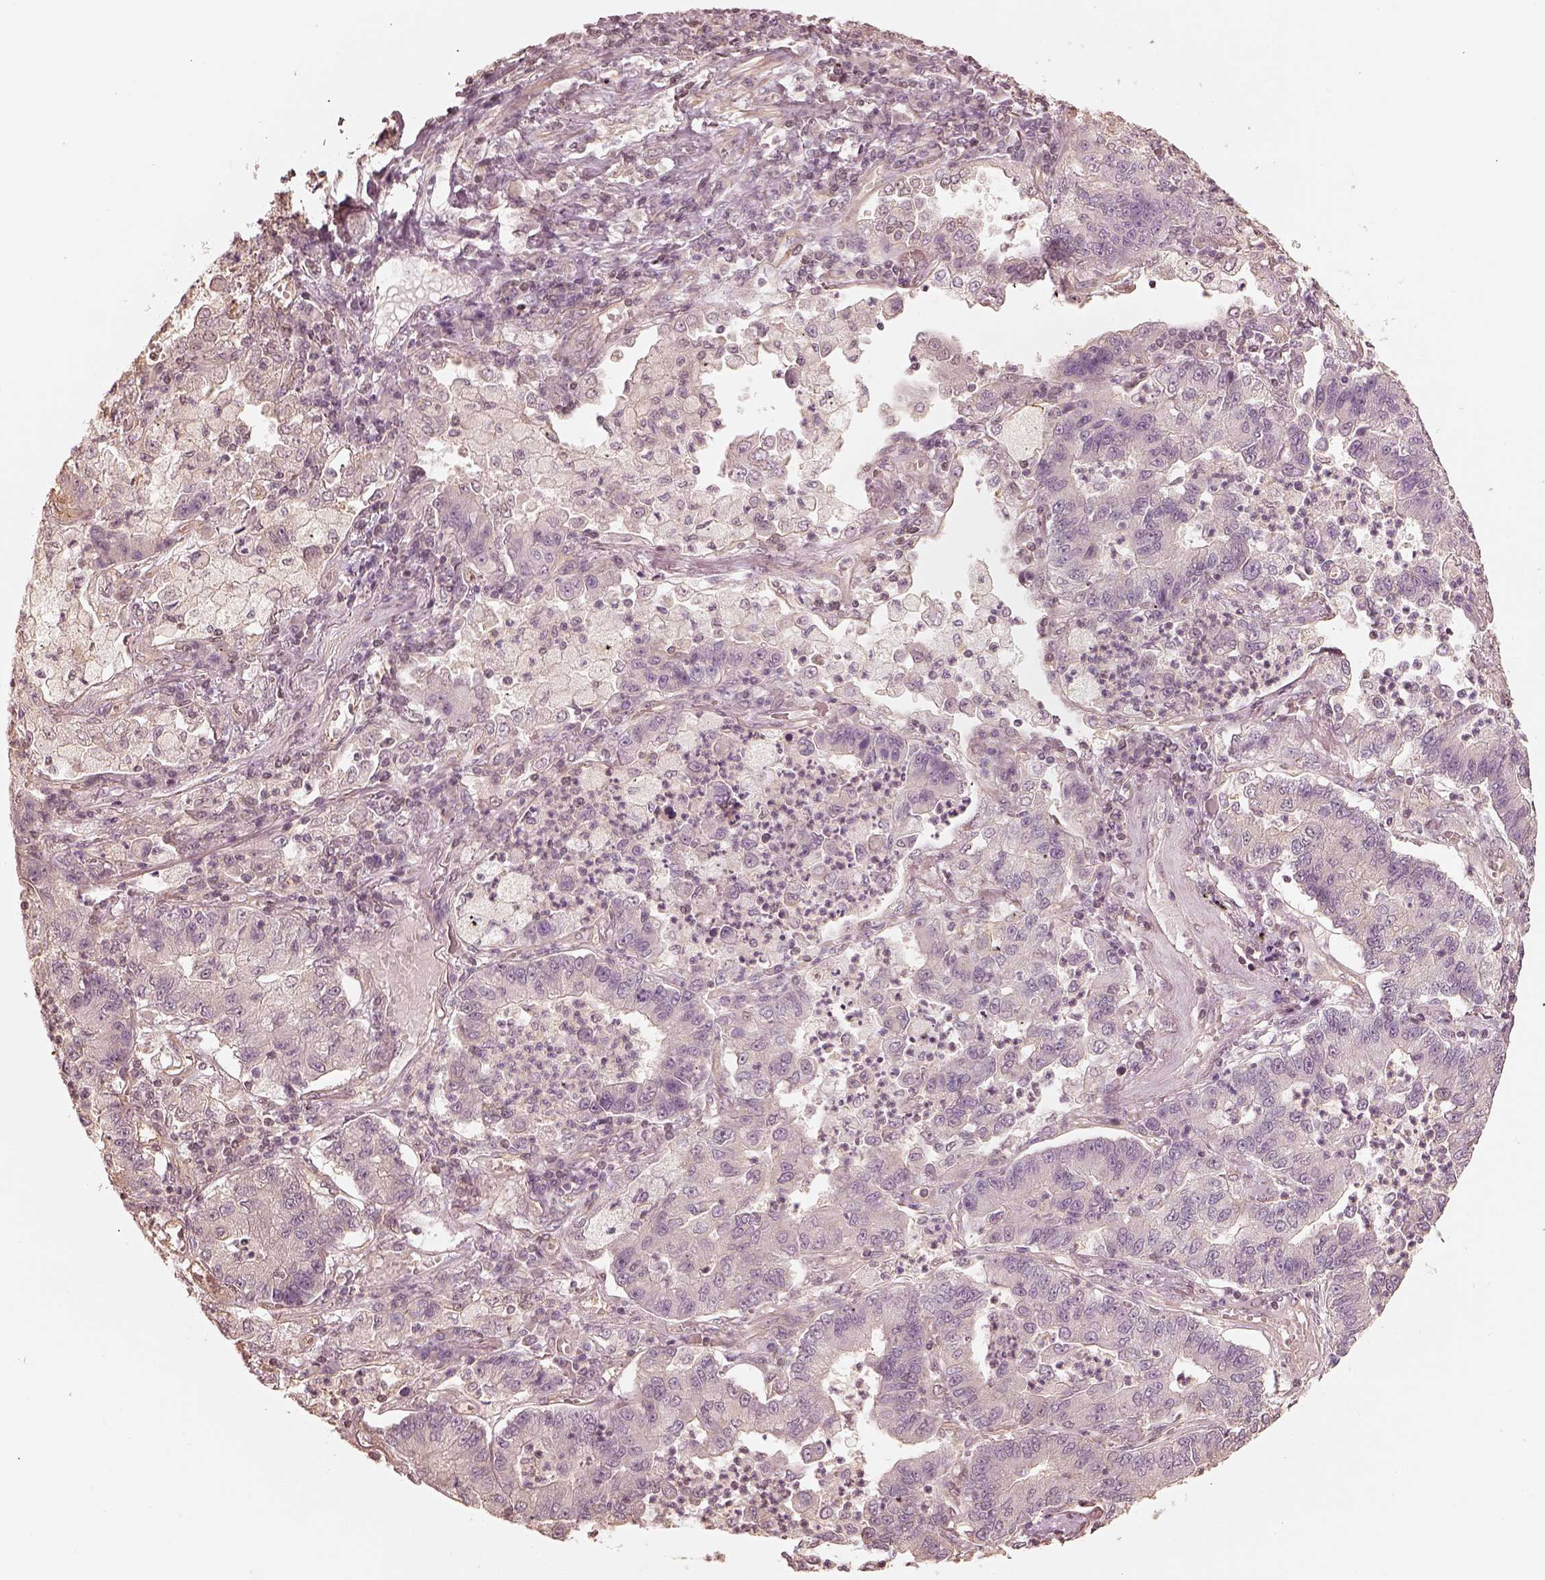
{"staining": {"intensity": "negative", "quantity": "none", "location": "none"}, "tissue": "lung cancer", "cell_type": "Tumor cells", "image_type": "cancer", "snomed": [{"axis": "morphology", "description": "Adenocarcinoma, NOS"}, {"axis": "topography", "description": "Lung"}], "caption": "There is no significant positivity in tumor cells of lung cancer.", "gene": "KIF5C", "patient": {"sex": "female", "age": 57}}